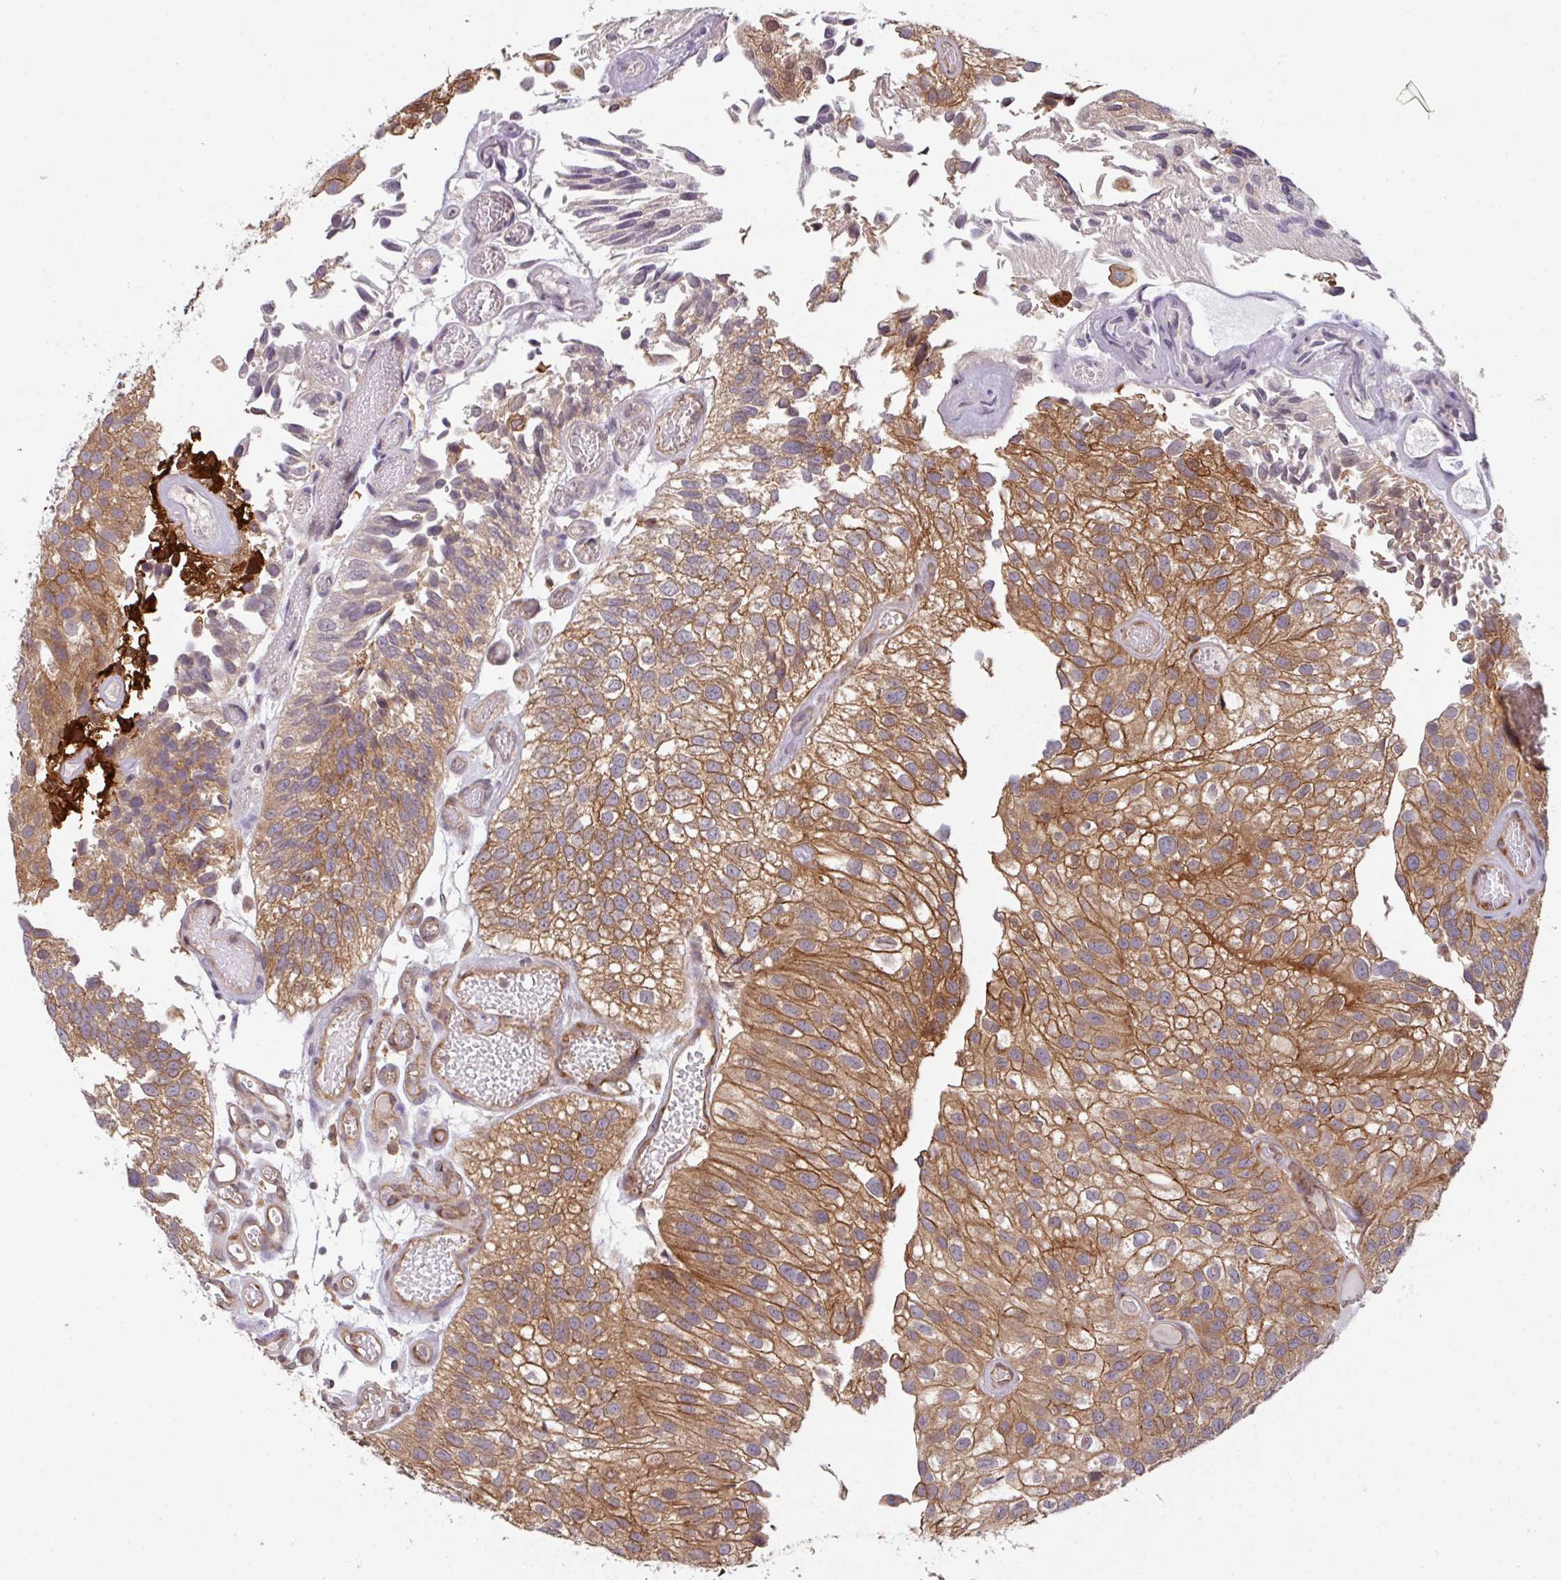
{"staining": {"intensity": "moderate", "quantity": ">75%", "location": "cytoplasmic/membranous"}, "tissue": "urothelial cancer", "cell_type": "Tumor cells", "image_type": "cancer", "snomed": [{"axis": "morphology", "description": "Urothelial carcinoma, NOS"}, {"axis": "topography", "description": "Urinary bladder"}], "caption": "Immunohistochemical staining of transitional cell carcinoma exhibits moderate cytoplasmic/membranous protein staining in about >75% of tumor cells. (DAB (3,3'-diaminobenzidine) IHC, brown staining for protein, blue staining for nuclei).", "gene": "CYFIP2", "patient": {"sex": "male", "age": 87}}